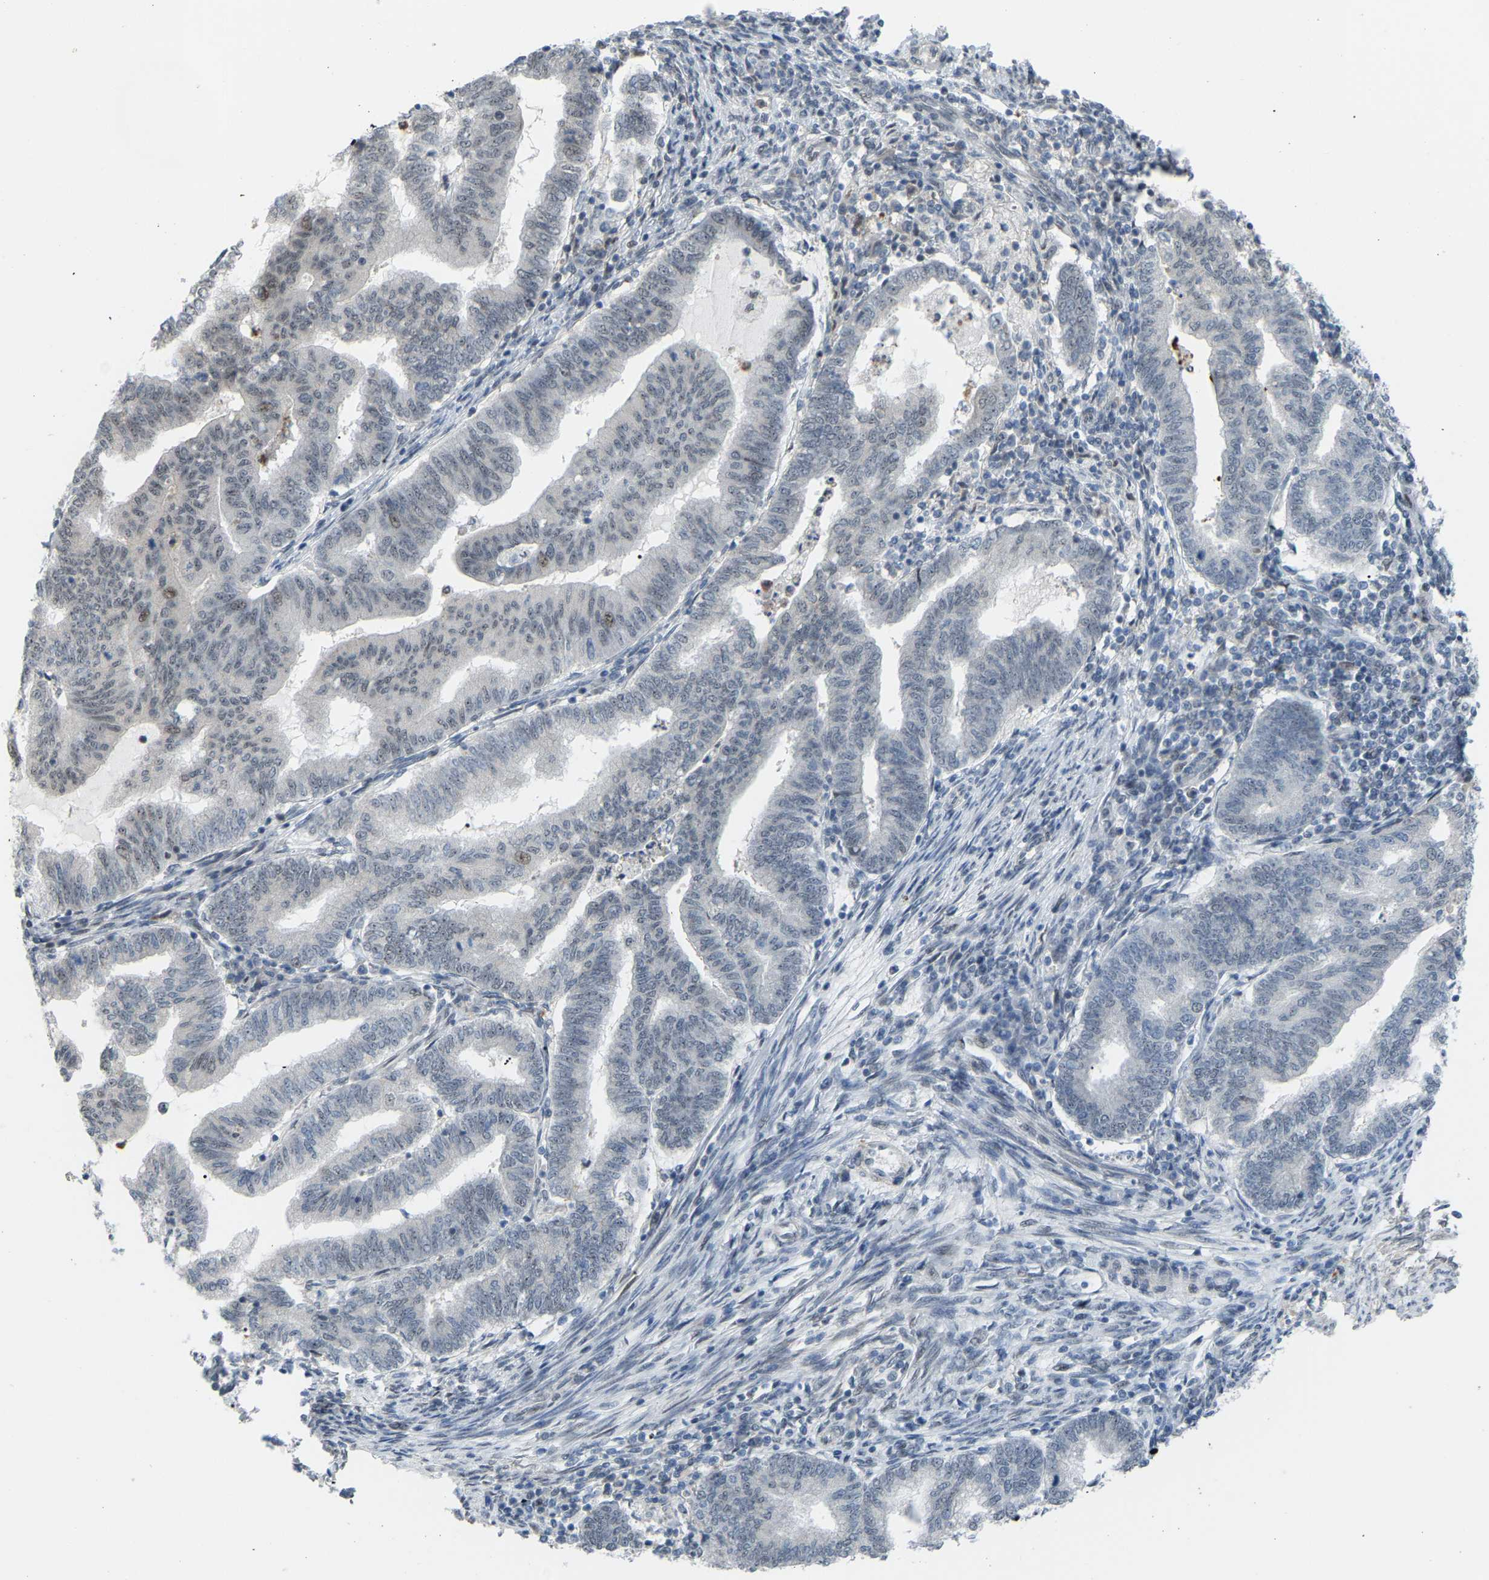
{"staining": {"intensity": "negative", "quantity": "none", "location": "none"}, "tissue": "endometrial cancer", "cell_type": "Tumor cells", "image_type": "cancer", "snomed": [{"axis": "morphology", "description": "Polyp, NOS"}, {"axis": "morphology", "description": "Adenocarcinoma, NOS"}, {"axis": "morphology", "description": "Adenoma, NOS"}, {"axis": "topography", "description": "Endometrium"}], "caption": "Immunohistochemistry (IHC) image of endometrial adenoma stained for a protein (brown), which exhibits no expression in tumor cells.", "gene": "CROT", "patient": {"sex": "female", "age": 79}}